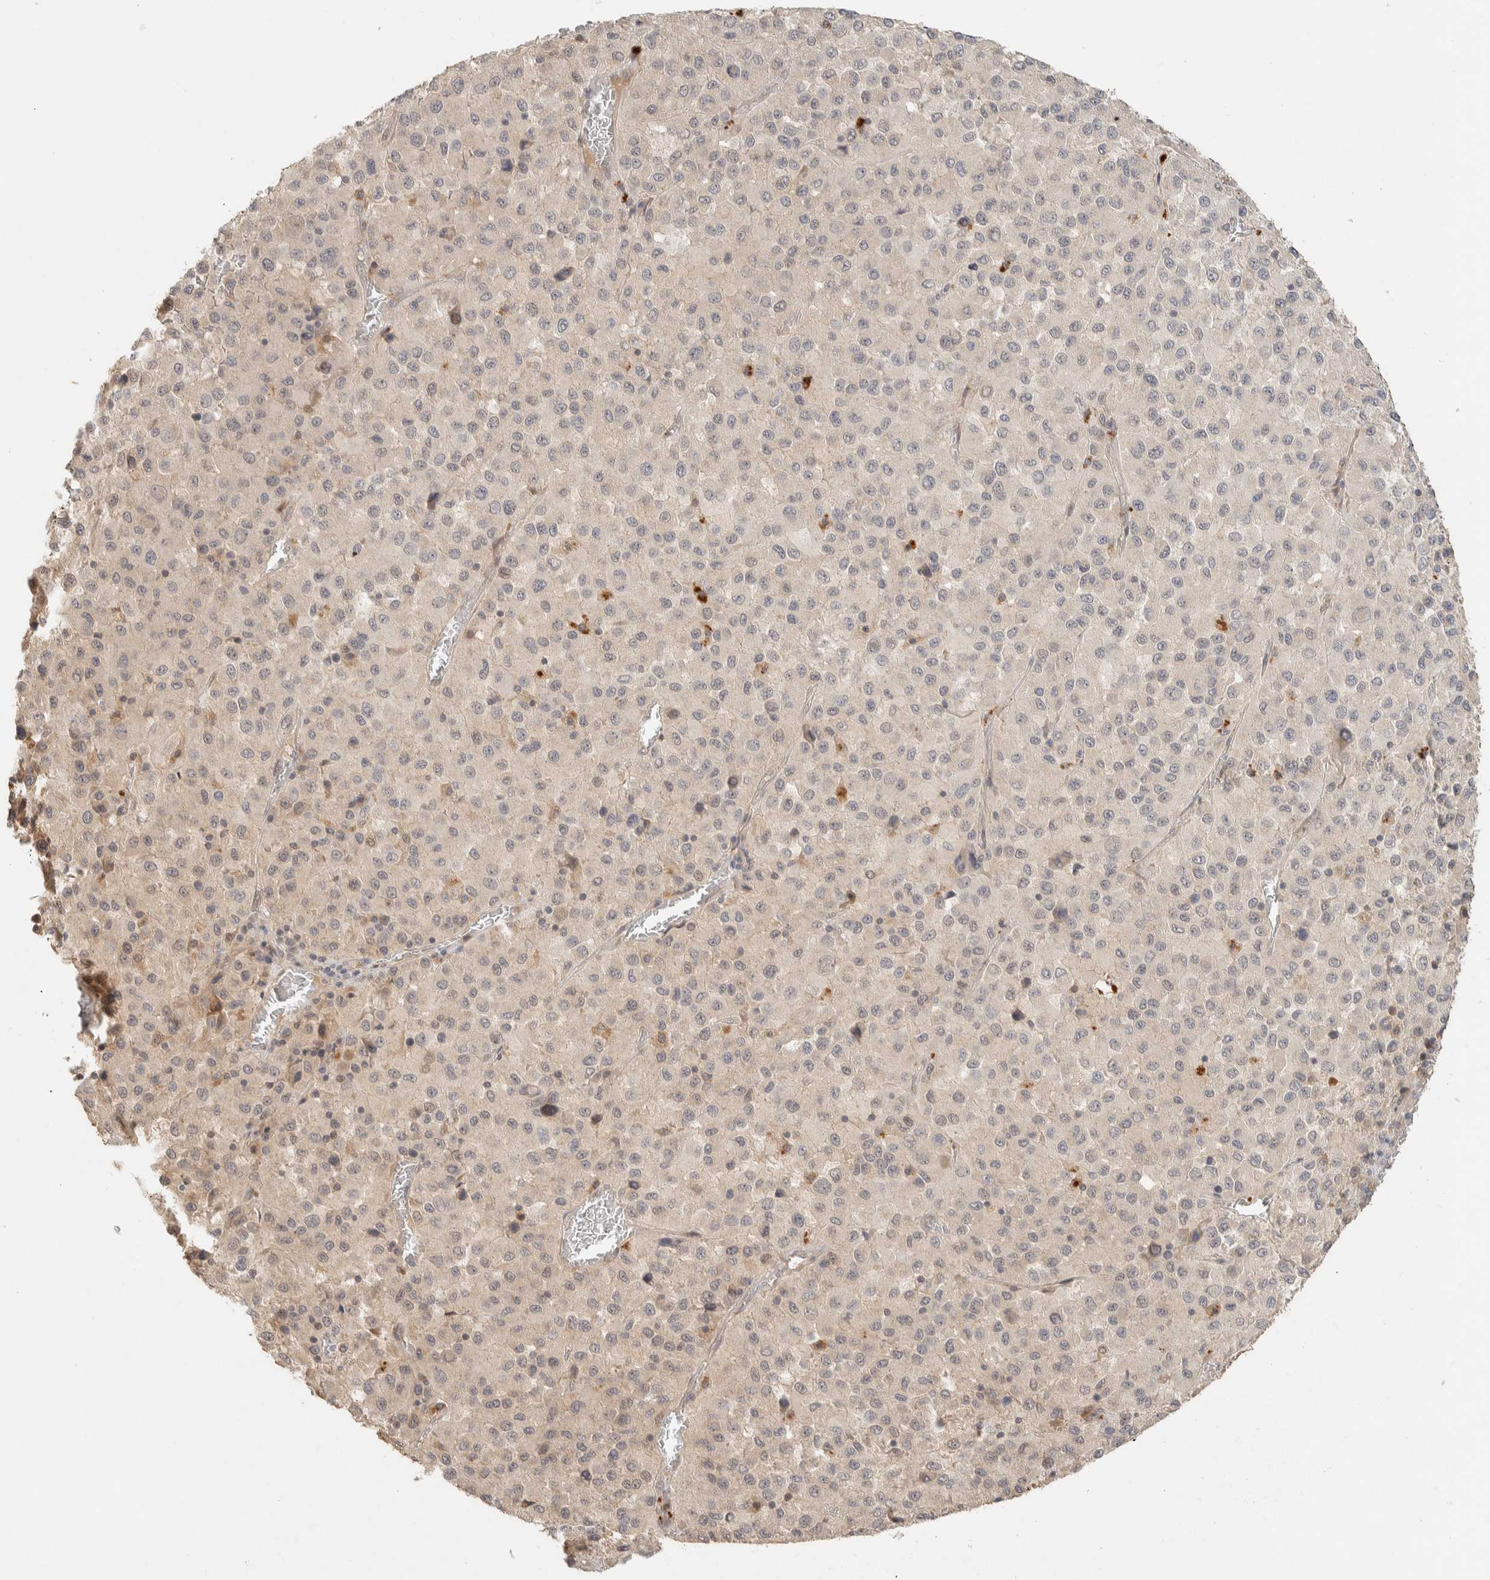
{"staining": {"intensity": "negative", "quantity": "none", "location": "none"}, "tissue": "melanoma", "cell_type": "Tumor cells", "image_type": "cancer", "snomed": [{"axis": "morphology", "description": "Malignant melanoma, Metastatic site"}, {"axis": "topography", "description": "Lung"}], "caption": "This is an immunohistochemistry (IHC) histopathology image of human malignant melanoma (metastatic site). There is no expression in tumor cells.", "gene": "ITPA", "patient": {"sex": "male", "age": 64}}